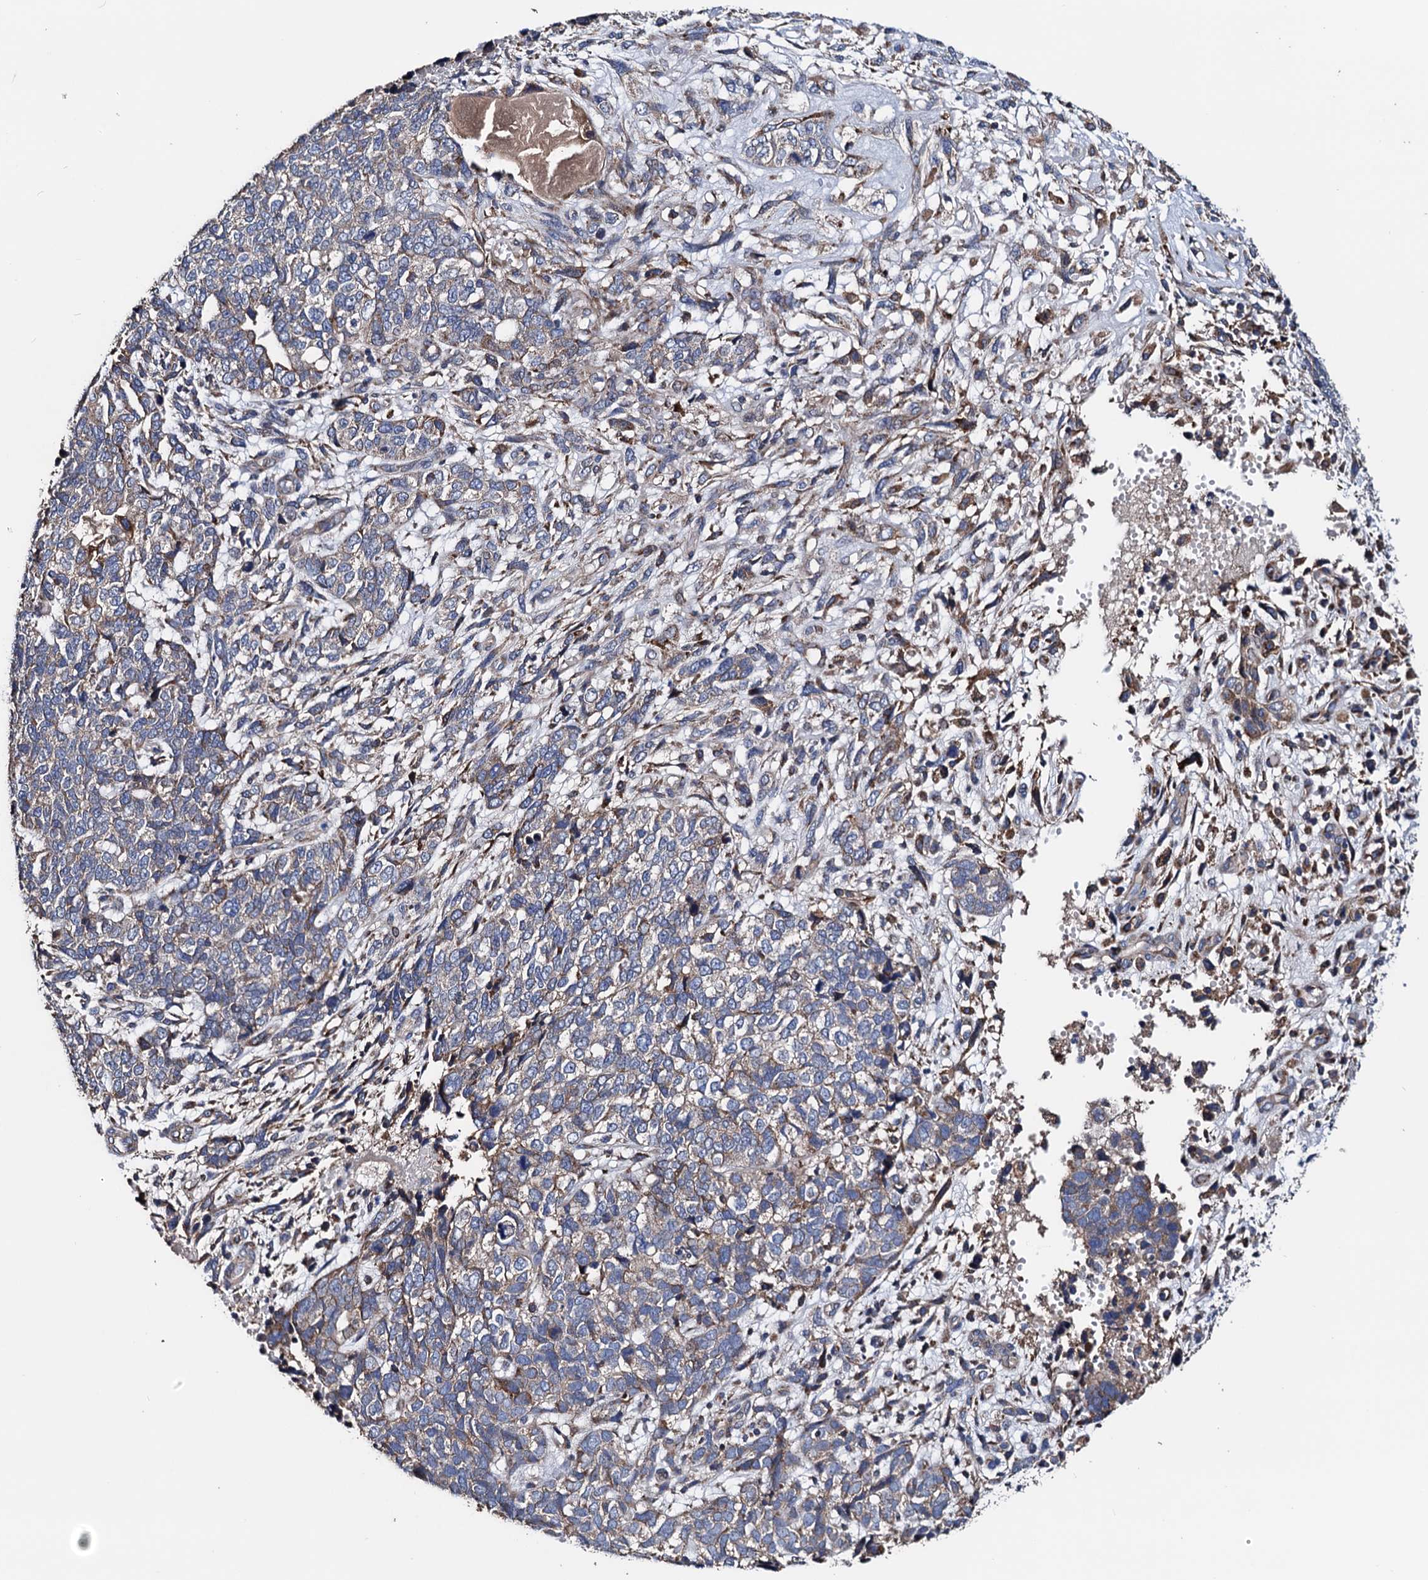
{"staining": {"intensity": "weak", "quantity": "<25%", "location": "cytoplasmic/membranous"}, "tissue": "cervical cancer", "cell_type": "Tumor cells", "image_type": "cancer", "snomed": [{"axis": "morphology", "description": "Squamous cell carcinoma, NOS"}, {"axis": "topography", "description": "Cervix"}], "caption": "IHC of squamous cell carcinoma (cervical) exhibits no expression in tumor cells.", "gene": "AKAP11", "patient": {"sex": "female", "age": 63}}